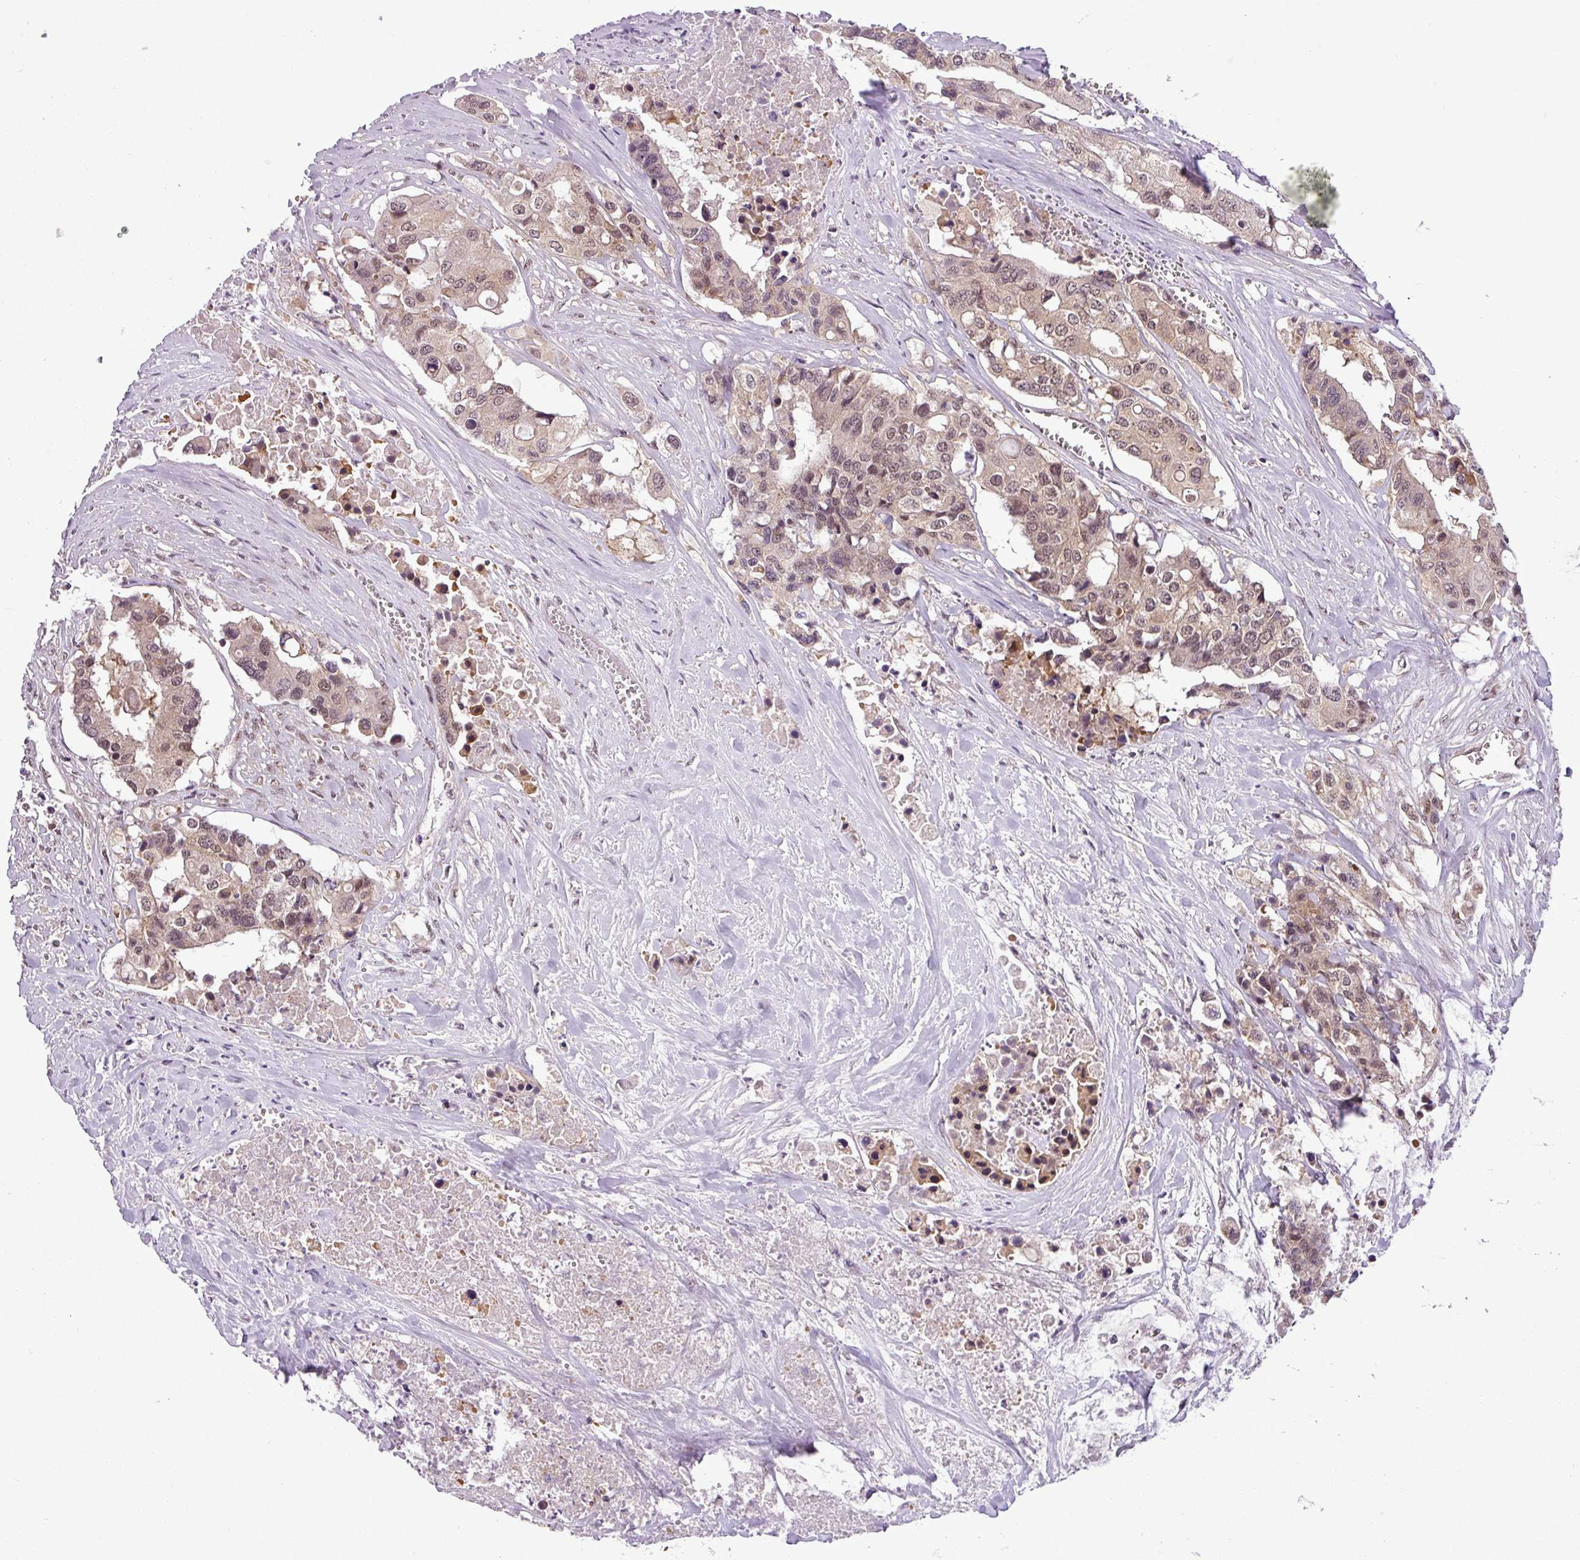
{"staining": {"intensity": "weak", "quantity": ">75%", "location": "cytoplasmic/membranous,nuclear"}, "tissue": "colorectal cancer", "cell_type": "Tumor cells", "image_type": "cancer", "snomed": [{"axis": "morphology", "description": "Adenocarcinoma, NOS"}, {"axis": "topography", "description": "Colon"}], "caption": "High-power microscopy captured an immunohistochemistry (IHC) image of colorectal cancer (adenocarcinoma), revealing weak cytoplasmic/membranous and nuclear positivity in approximately >75% of tumor cells.", "gene": "MFHAS1", "patient": {"sex": "male", "age": 77}}